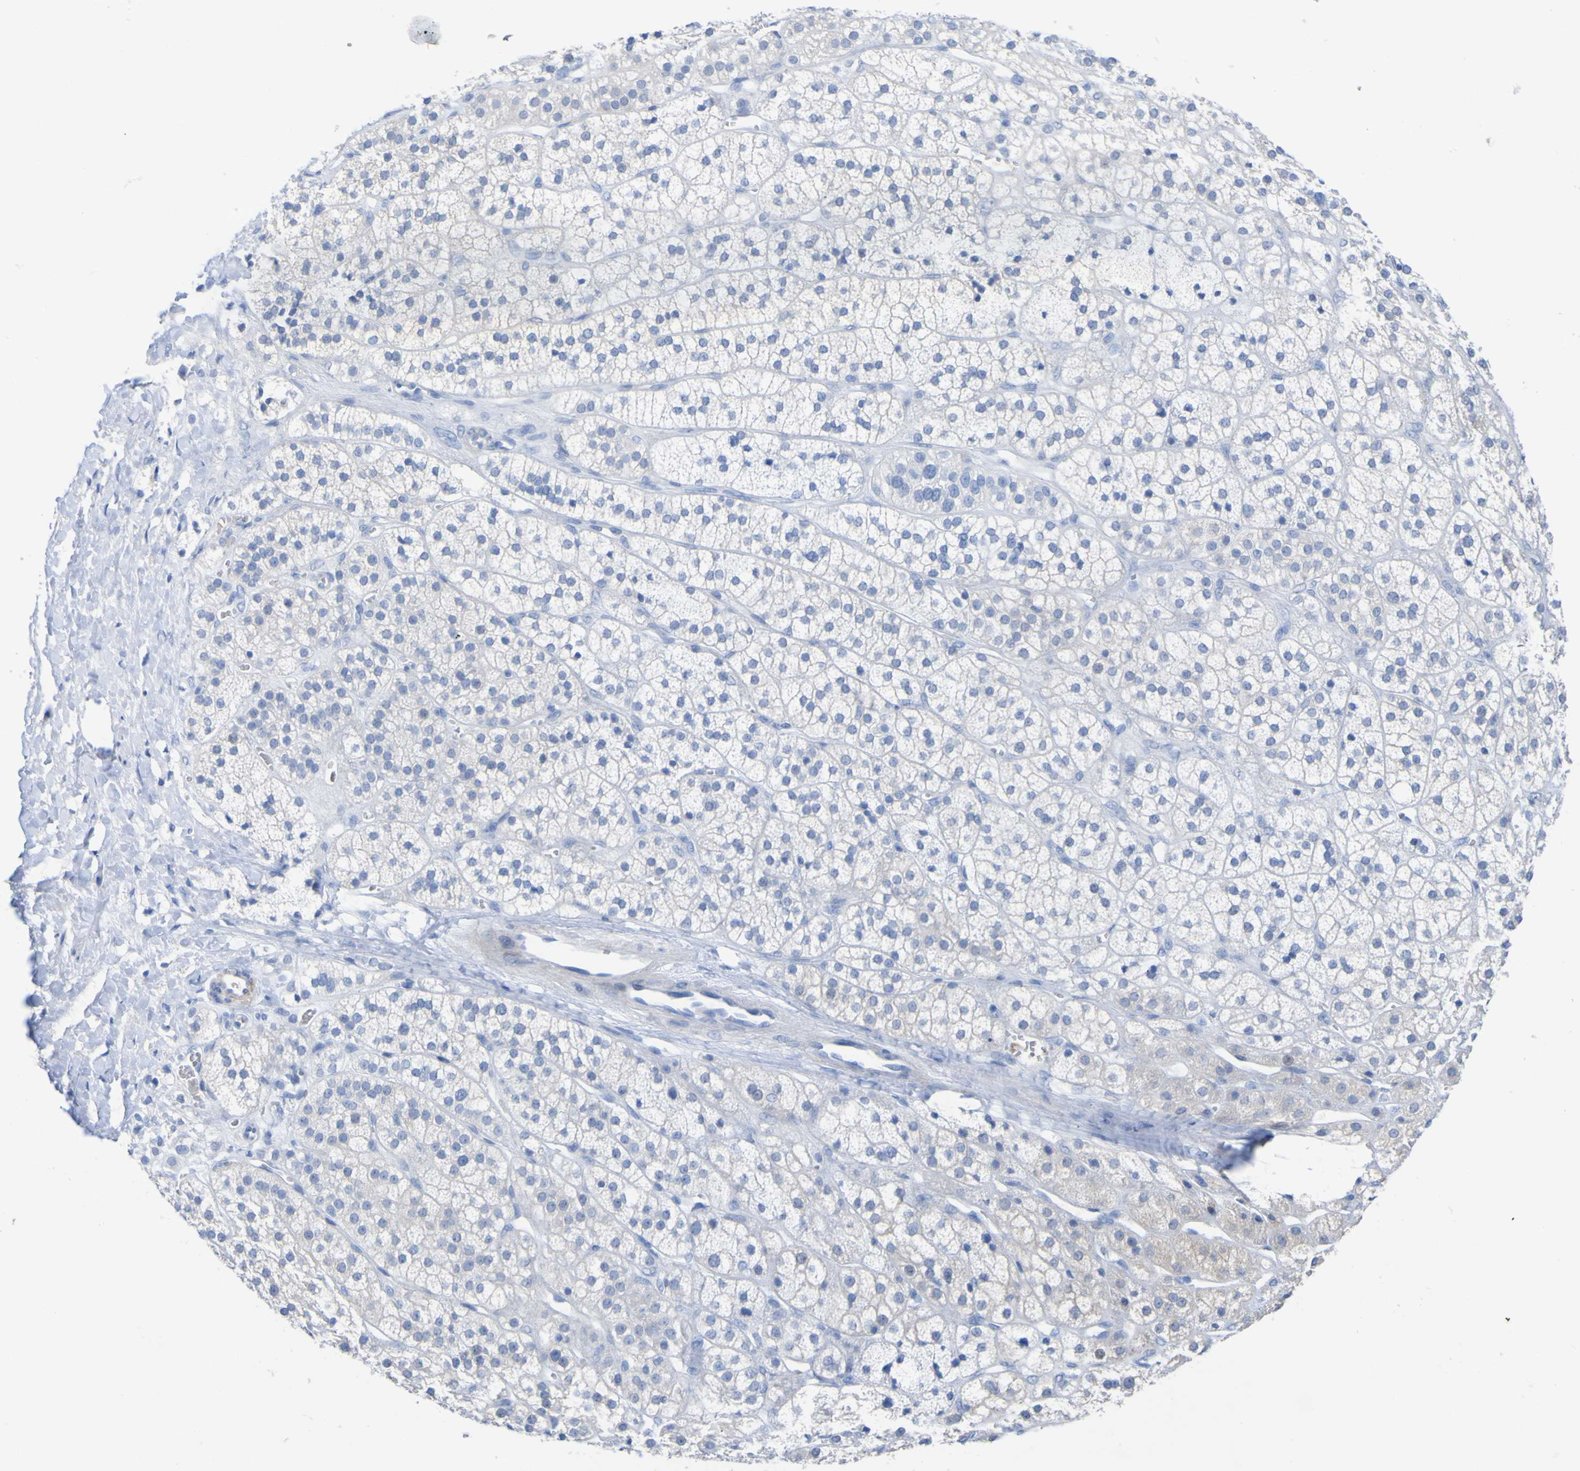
{"staining": {"intensity": "negative", "quantity": "none", "location": "none"}, "tissue": "adrenal gland", "cell_type": "Glandular cells", "image_type": "normal", "snomed": [{"axis": "morphology", "description": "Normal tissue, NOS"}, {"axis": "topography", "description": "Adrenal gland"}], "caption": "A high-resolution histopathology image shows IHC staining of normal adrenal gland, which exhibits no significant positivity in glandular cells.", "gene": "GCM1", "patient": {"sex": "male", "age": 56}}